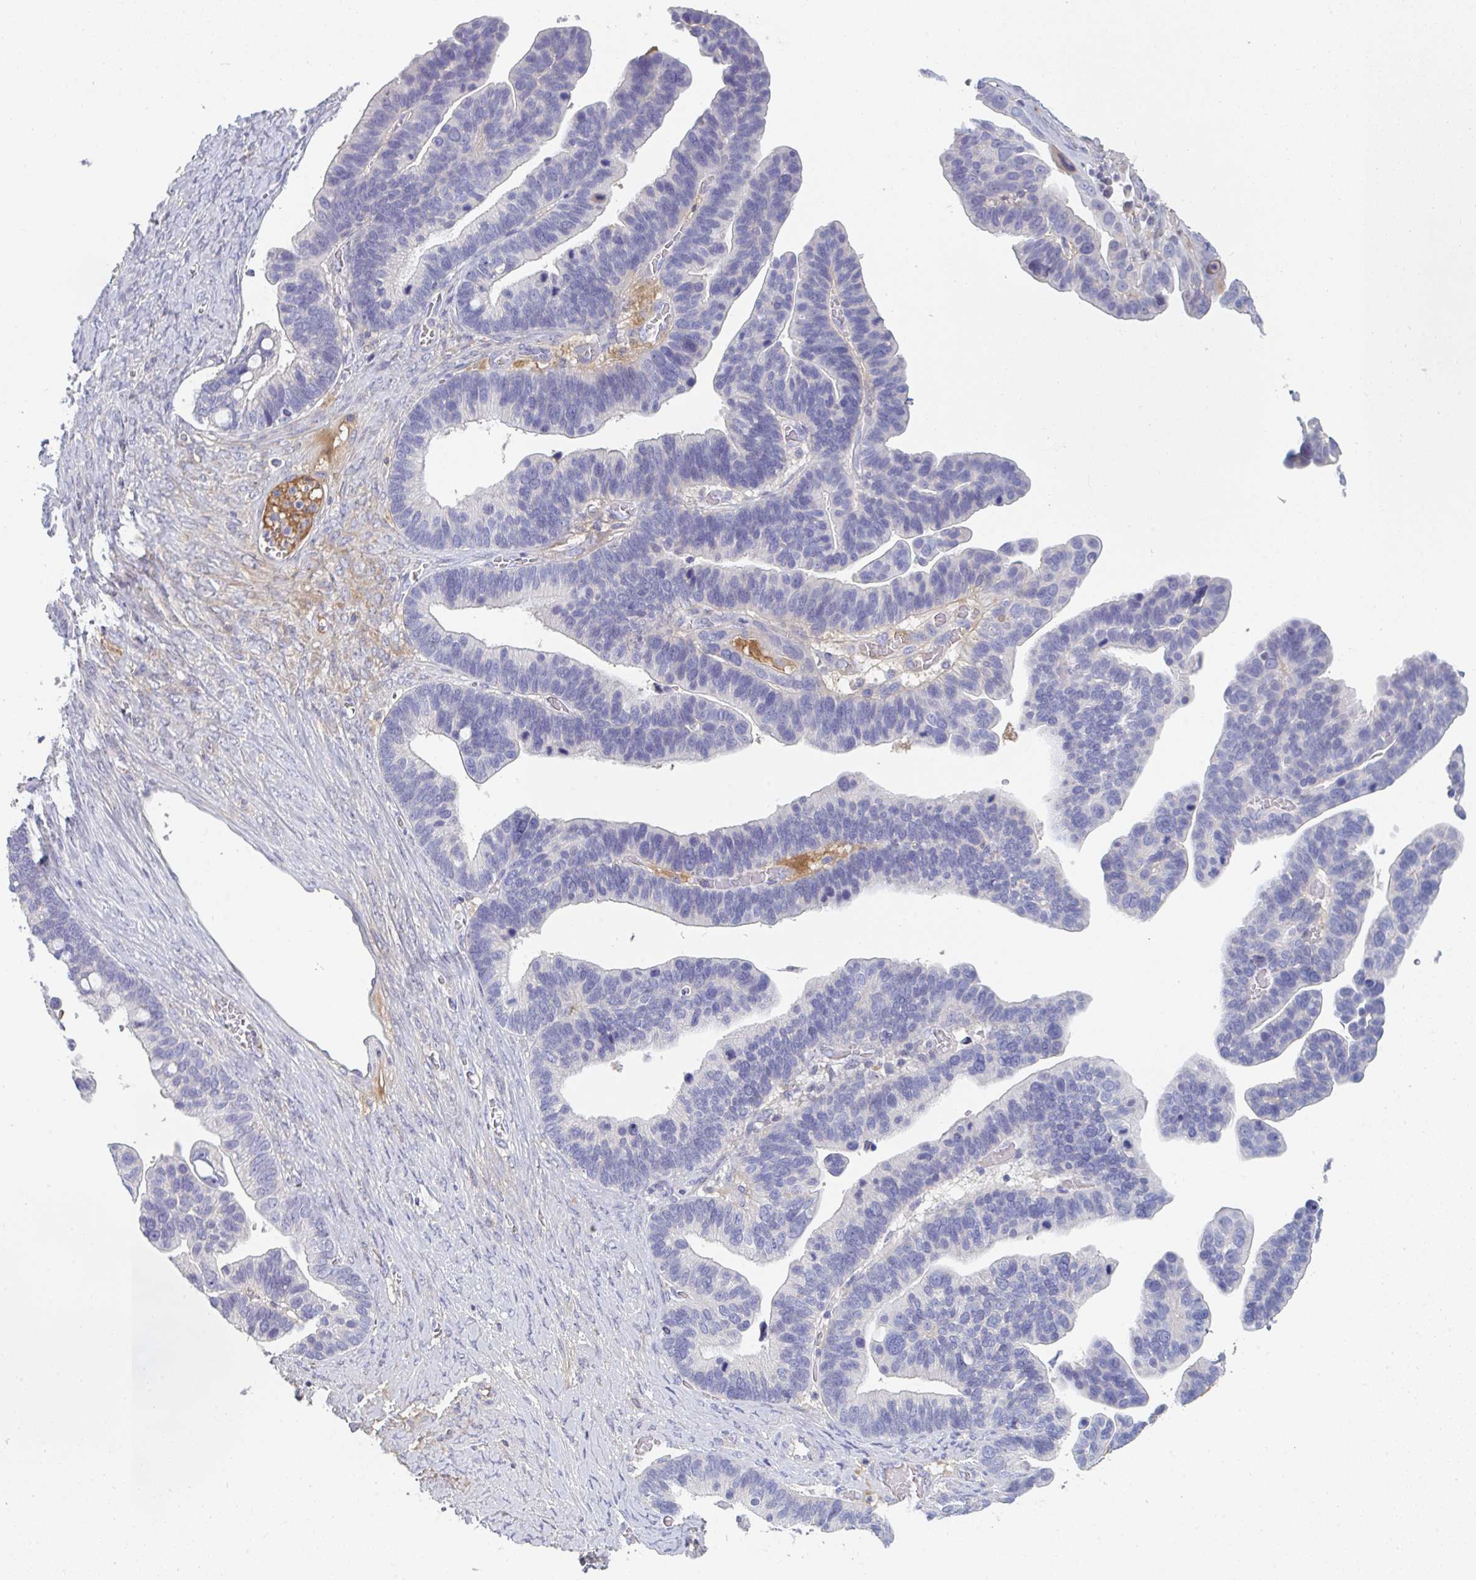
{"staining": {"intensity": "negative", "quantity": "none", "location": "none"}, "tissue": "ovarian cancer", "cell_type": "Tumor cells", "image_type": "cancer", "snomed": [{"axis": "morphology", "description": "Cystadenocarcinoma, serous, NOS"}, {"axis": "topography", "description": "Ovary"}], "caption": "The histopathology image demonstrates no significant expression in tumor cells of serous cystadenocarcinoma (ovarian).", "gene": "HGFAC", "patient": {"sex": "female", "age": 56}}